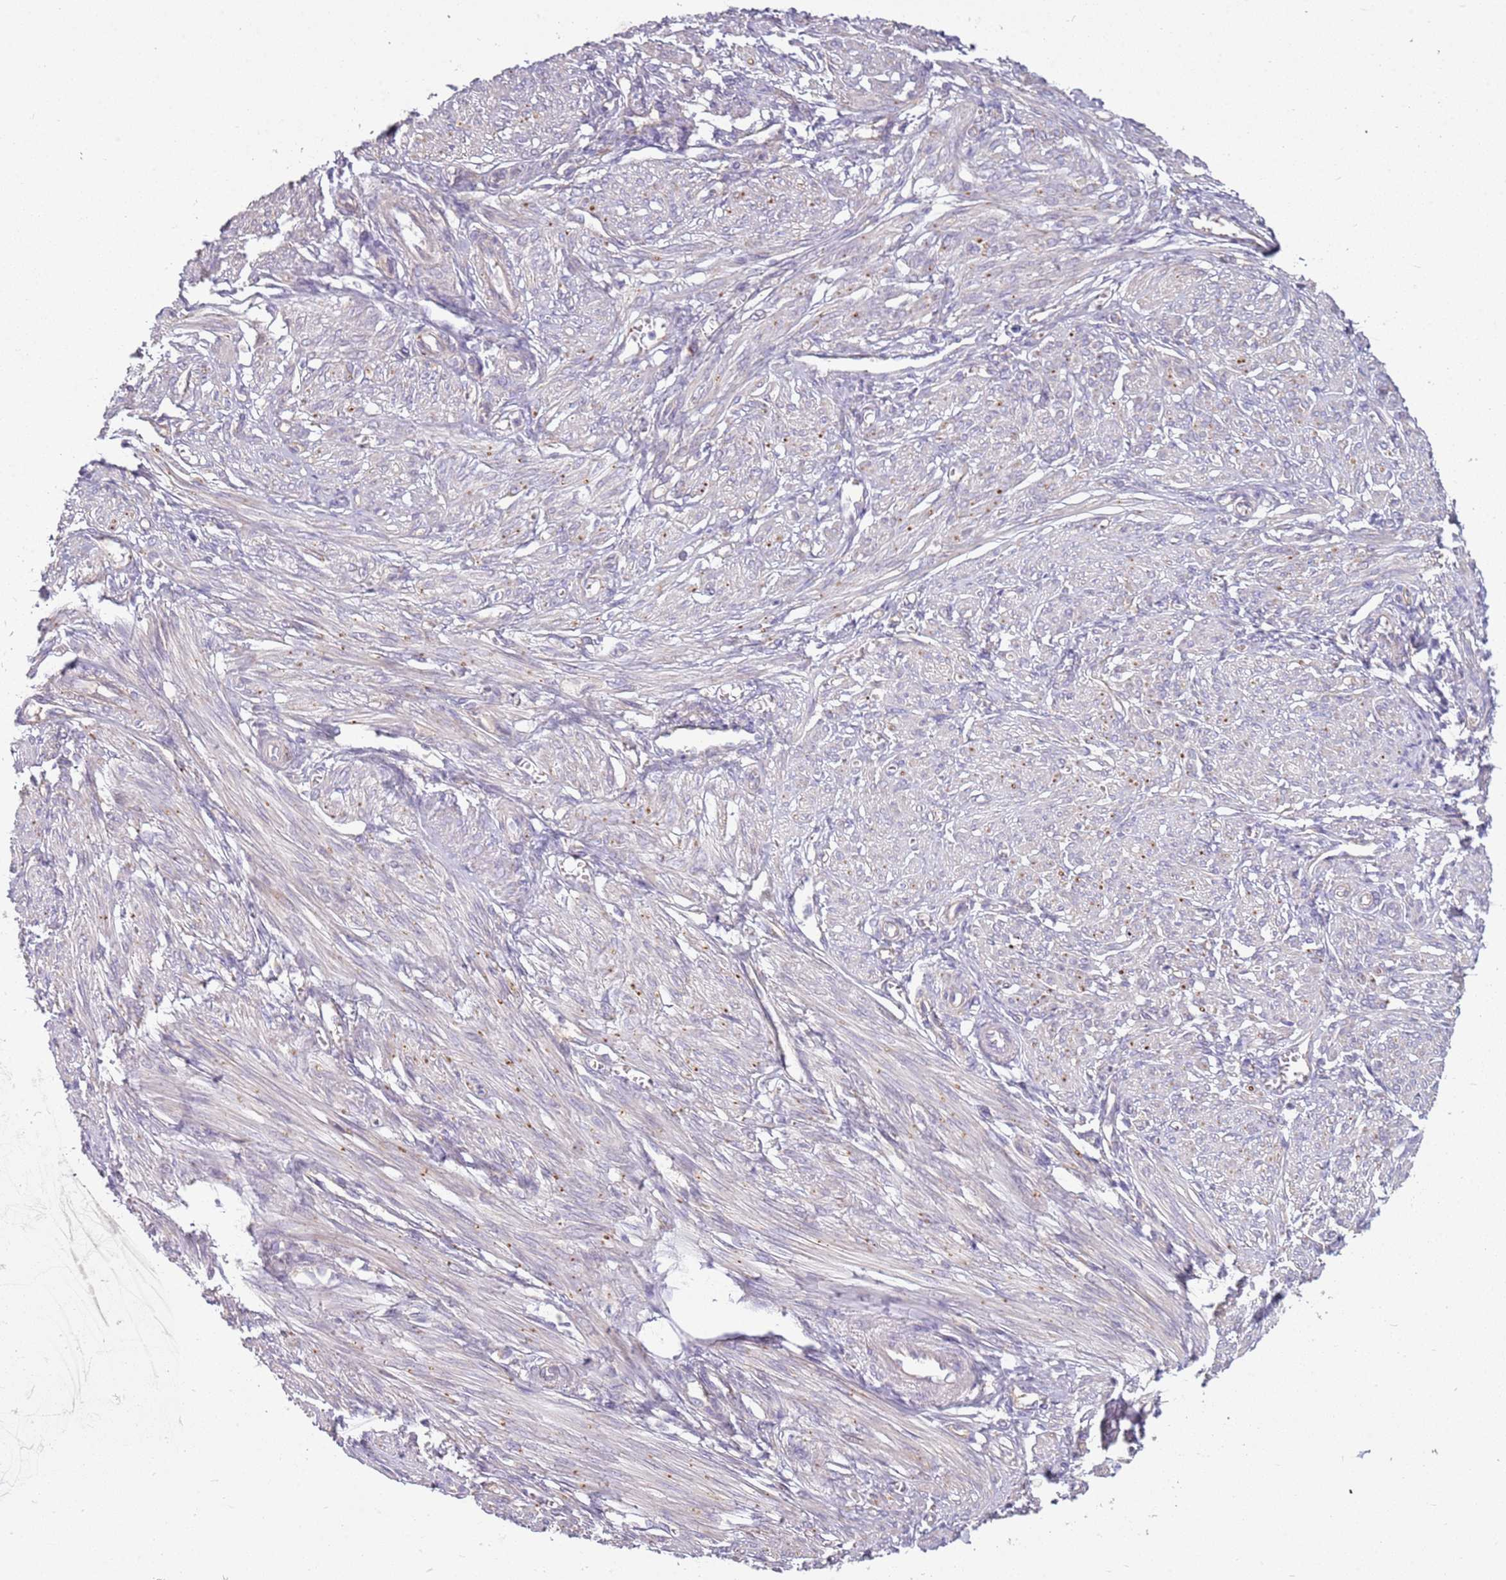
{"staining": {"intensity": "negative", "quantity": "none", "location": "none"}, "tissue": "smooth muscle", "cell_type": "Smooth muscle cells", "image_type": "normal", "snomed": [{"axis": "morphology", "description": "Normal tissue, NOS"}, {"axis": "topography", "description": "Smooth muscle"}], "caption": "DAB (3,3'-diaminobenzidine) immunohistochemical staining of benign human smooth muscle reveals no significant staining in smooth muscle cells.", "gene": "RPS28", "patient": {"sex": "female", "age": 39}}